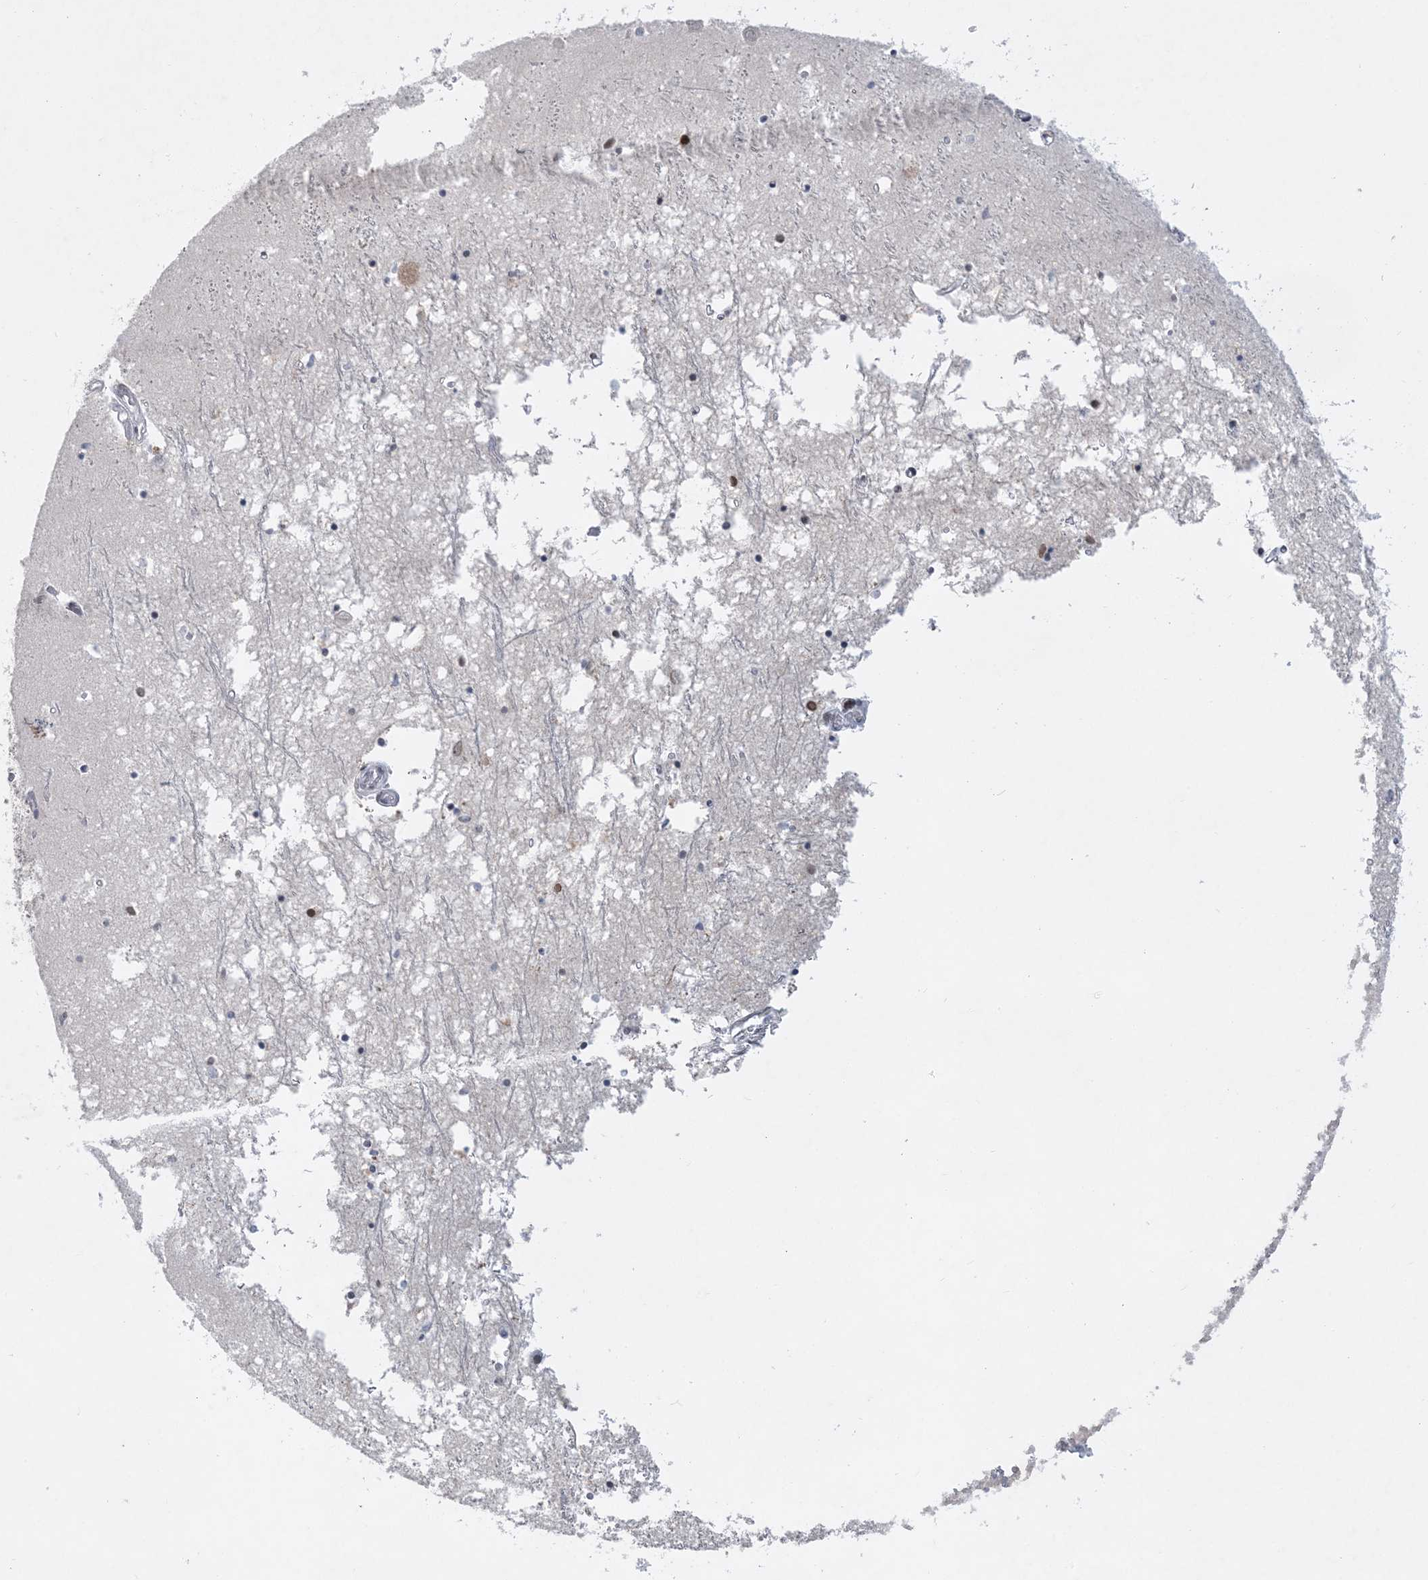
{"staining": {"intensity": "moderate", "quantity": "<25%", "location": "nuclear"}, "tissue": "hippocampus", "cell_type": "Glial cells", "image_type": "normal", "snomed": [{"axis": "morphology", "description": "Normal tissue, NOS"}, {"axis": "topography", "description": "Hippocampus"}], "caption": "A histopathology image showing moderate nuclear staining in about <25% of glial cells in unremarkable hippocampus, as visualized by brown immunohistochemical staining.", "gene": "KMT2D", "patient": {"sex": "male", "age": 70}}